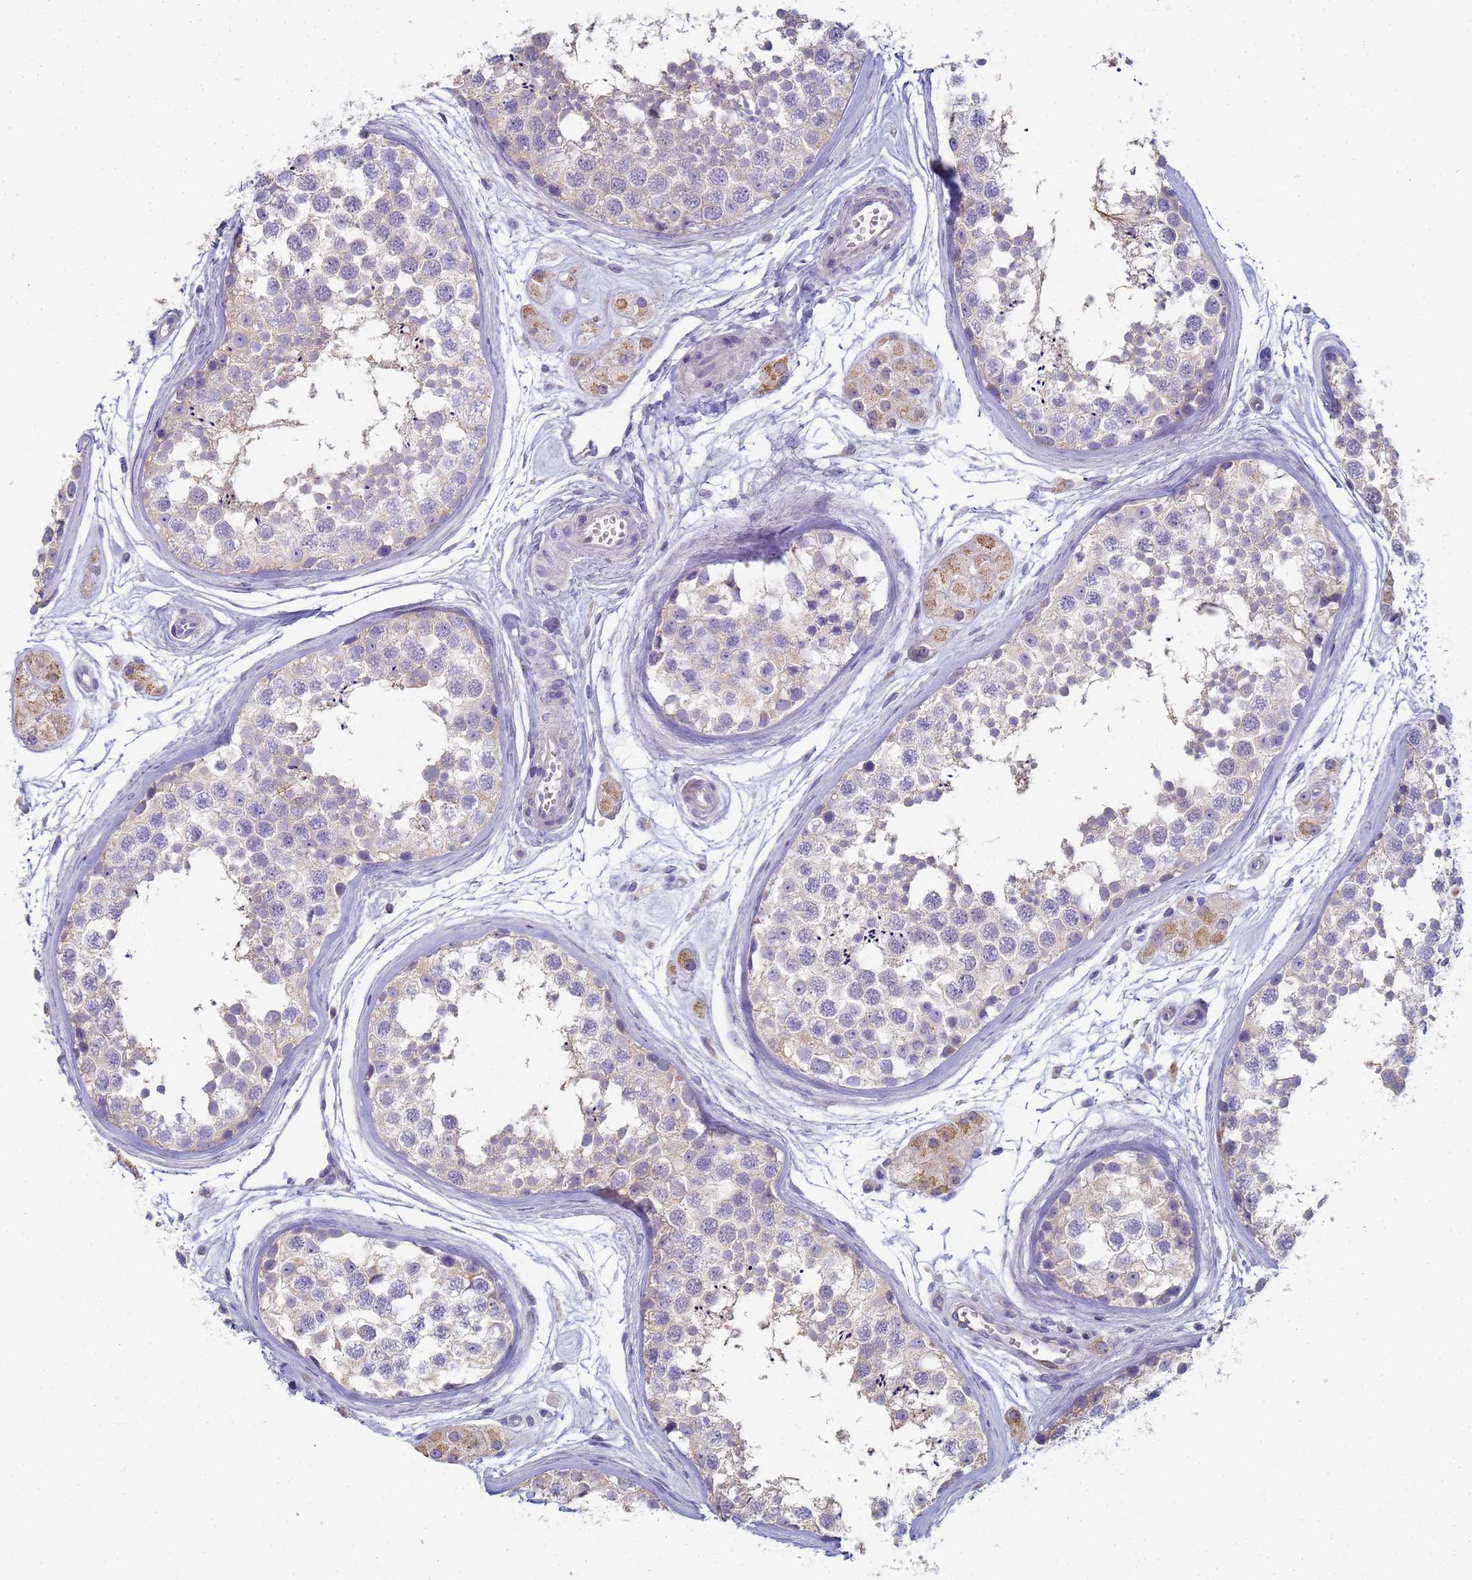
{"staining": {"intensity": "negative", "quantity": "none", "location": "none"}, "tissue": "testis", "cell_type": "Cells in seminiferous ducts", "image_type": "normal", "snomed": [{"axis": "morphology", "description": "Normal tissue, NOS"}, {"axis": "topography", "description": "Testis"}], "caption": "A photomicrograph of testis stained for a protein shows no brown staining in cells in seminiferous ducts. Brightfield microscopy of IHC stained with DAB (brown) and hematoxylin (blue), captured at high magnification.", "gene": "CR1", "patient": {"sex": "male", "age": 56}}